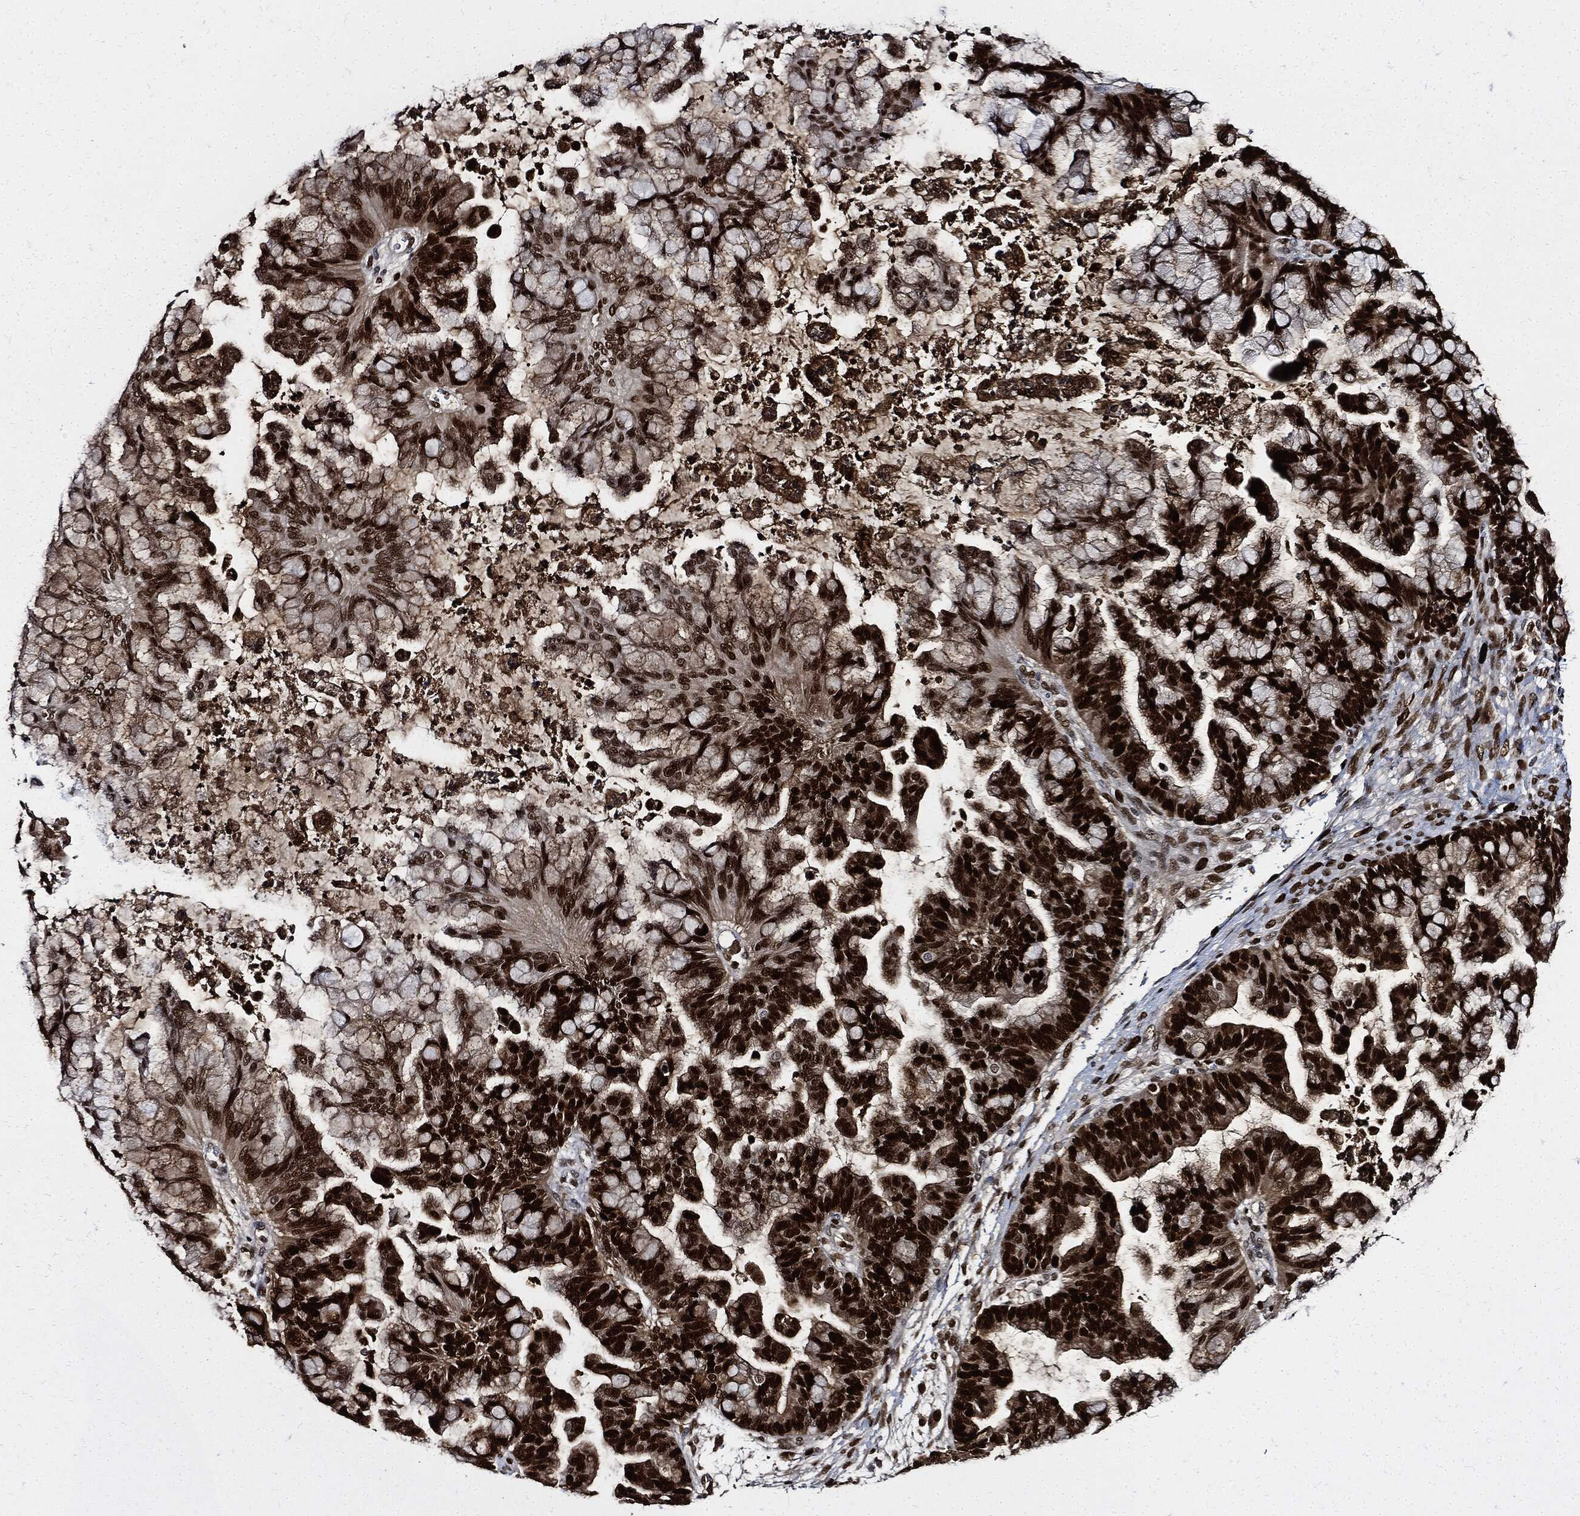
{"staining": {"intensity": "strong", "quantity": ">75%", "location": "nuclear"}, "tissue": "ovarian cancer", "cell_type": "Tumor cells", "image_type": "cancer", "snomed": [{"axis": "morphology", "description": "Cystadenocarcinoma, mucinous, NOS"}, {"axis": "topography", "description": "Ovary"}], "caption": "Human ovarian cancer (mucinous cystadenocarcinoma) stained with a brown dye reveals strong nuclear positive positivity in approximately >75% of tumor cells.", "gene": "PCNA", "patient": {"sex": "female", "age": 67}}